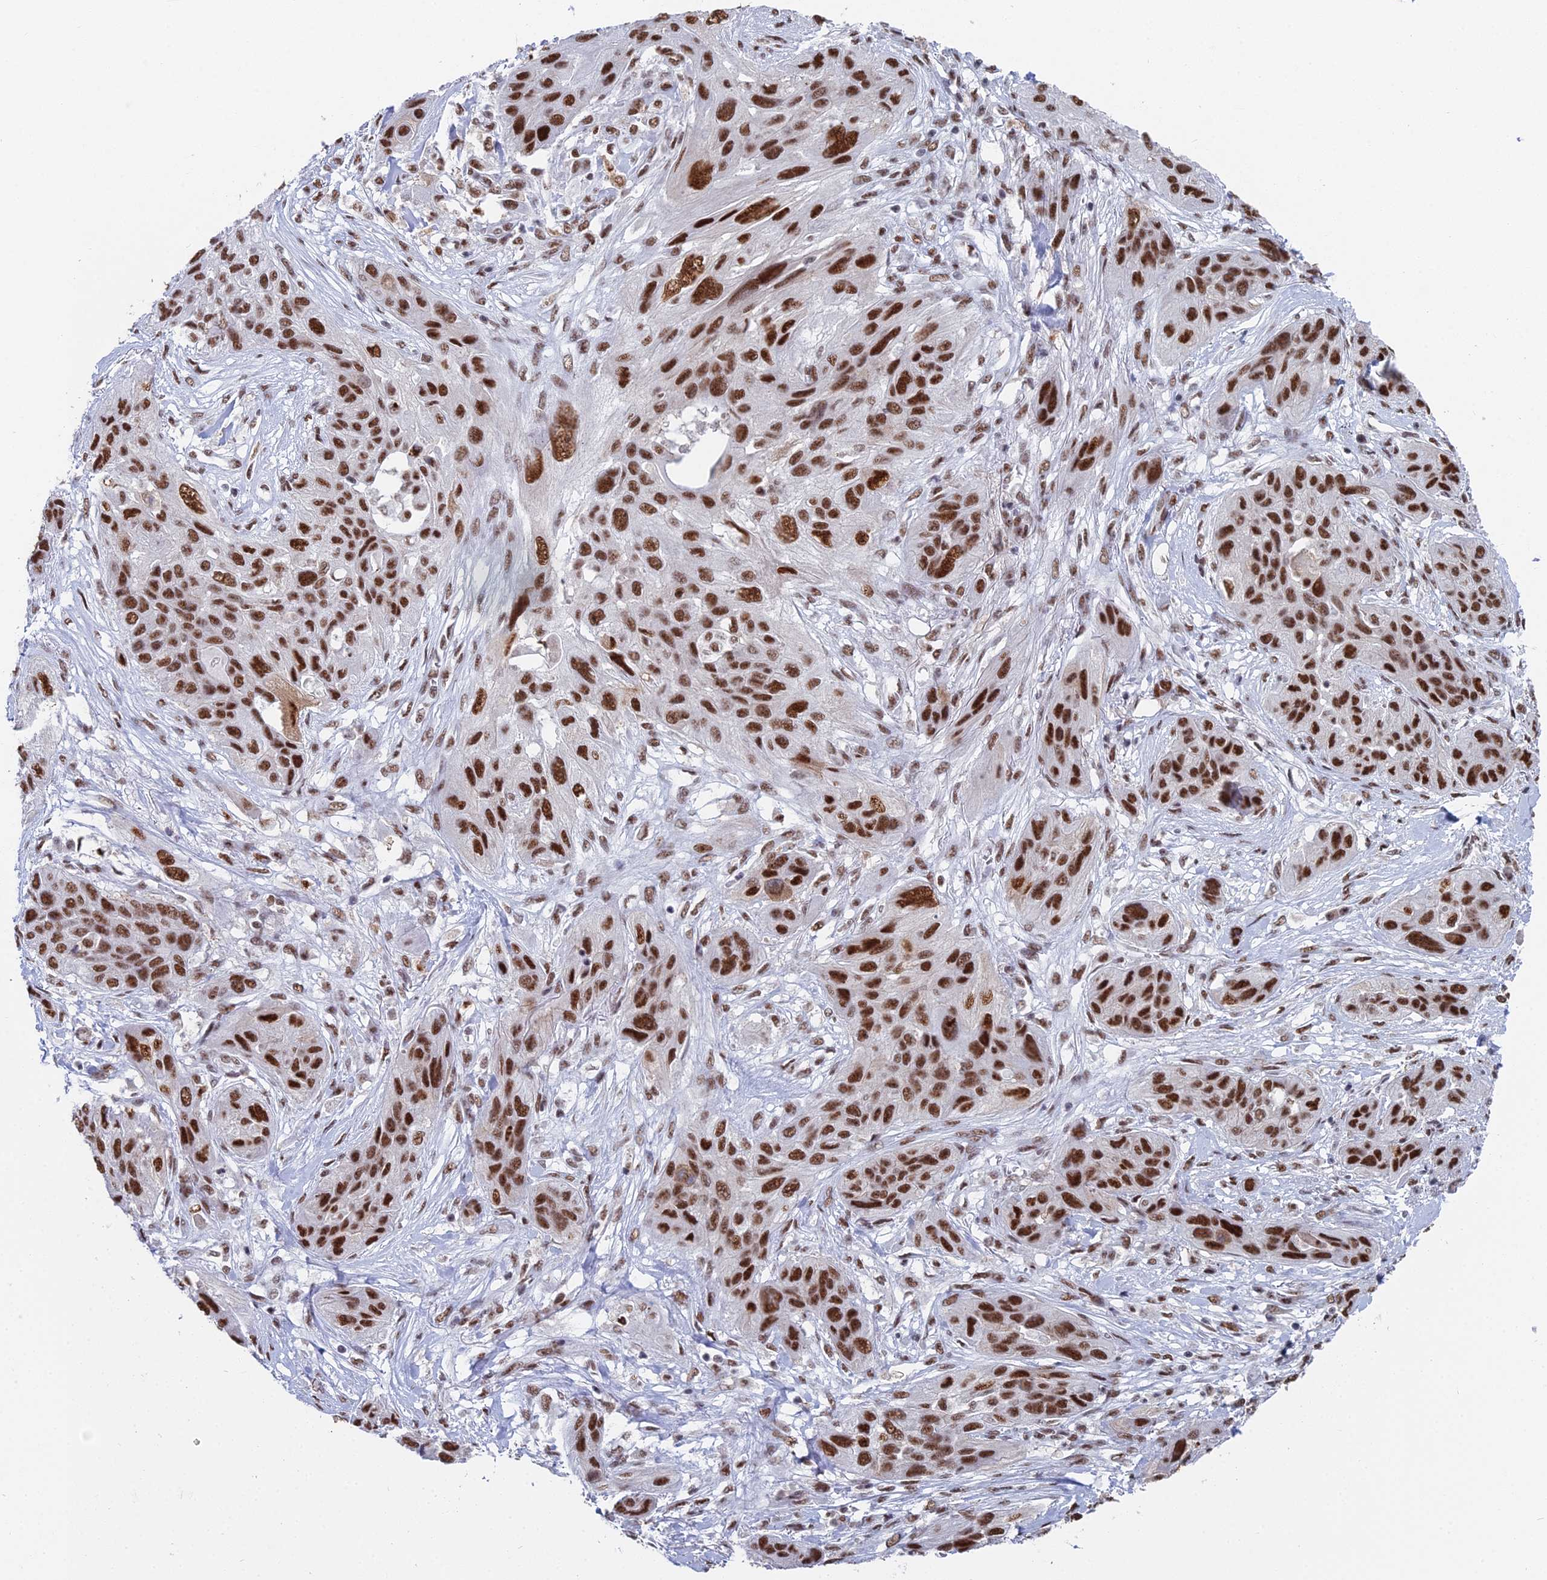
{"staining": {"intensity": "strong", "quantity": ">75%", "location": "nuclear"}, "tissue": "lung cancer", "cell_type": "Tumor cells", "image_type": "cancer", "snomed": [{"axis": "morphology", "description": "Squamous cell carcinoma, NOS"}, {"axis": "topography", "description": "Lung"}], "caption": "A histopathology image showing strong nuclear staining in approximately >75% of tumor cells in lung cancer (squamous cell carcinoma), as visualized by brown immunohistochemical staining.", "gene": "SF3B3", "patient": {"sex": "female", "age": 70}}